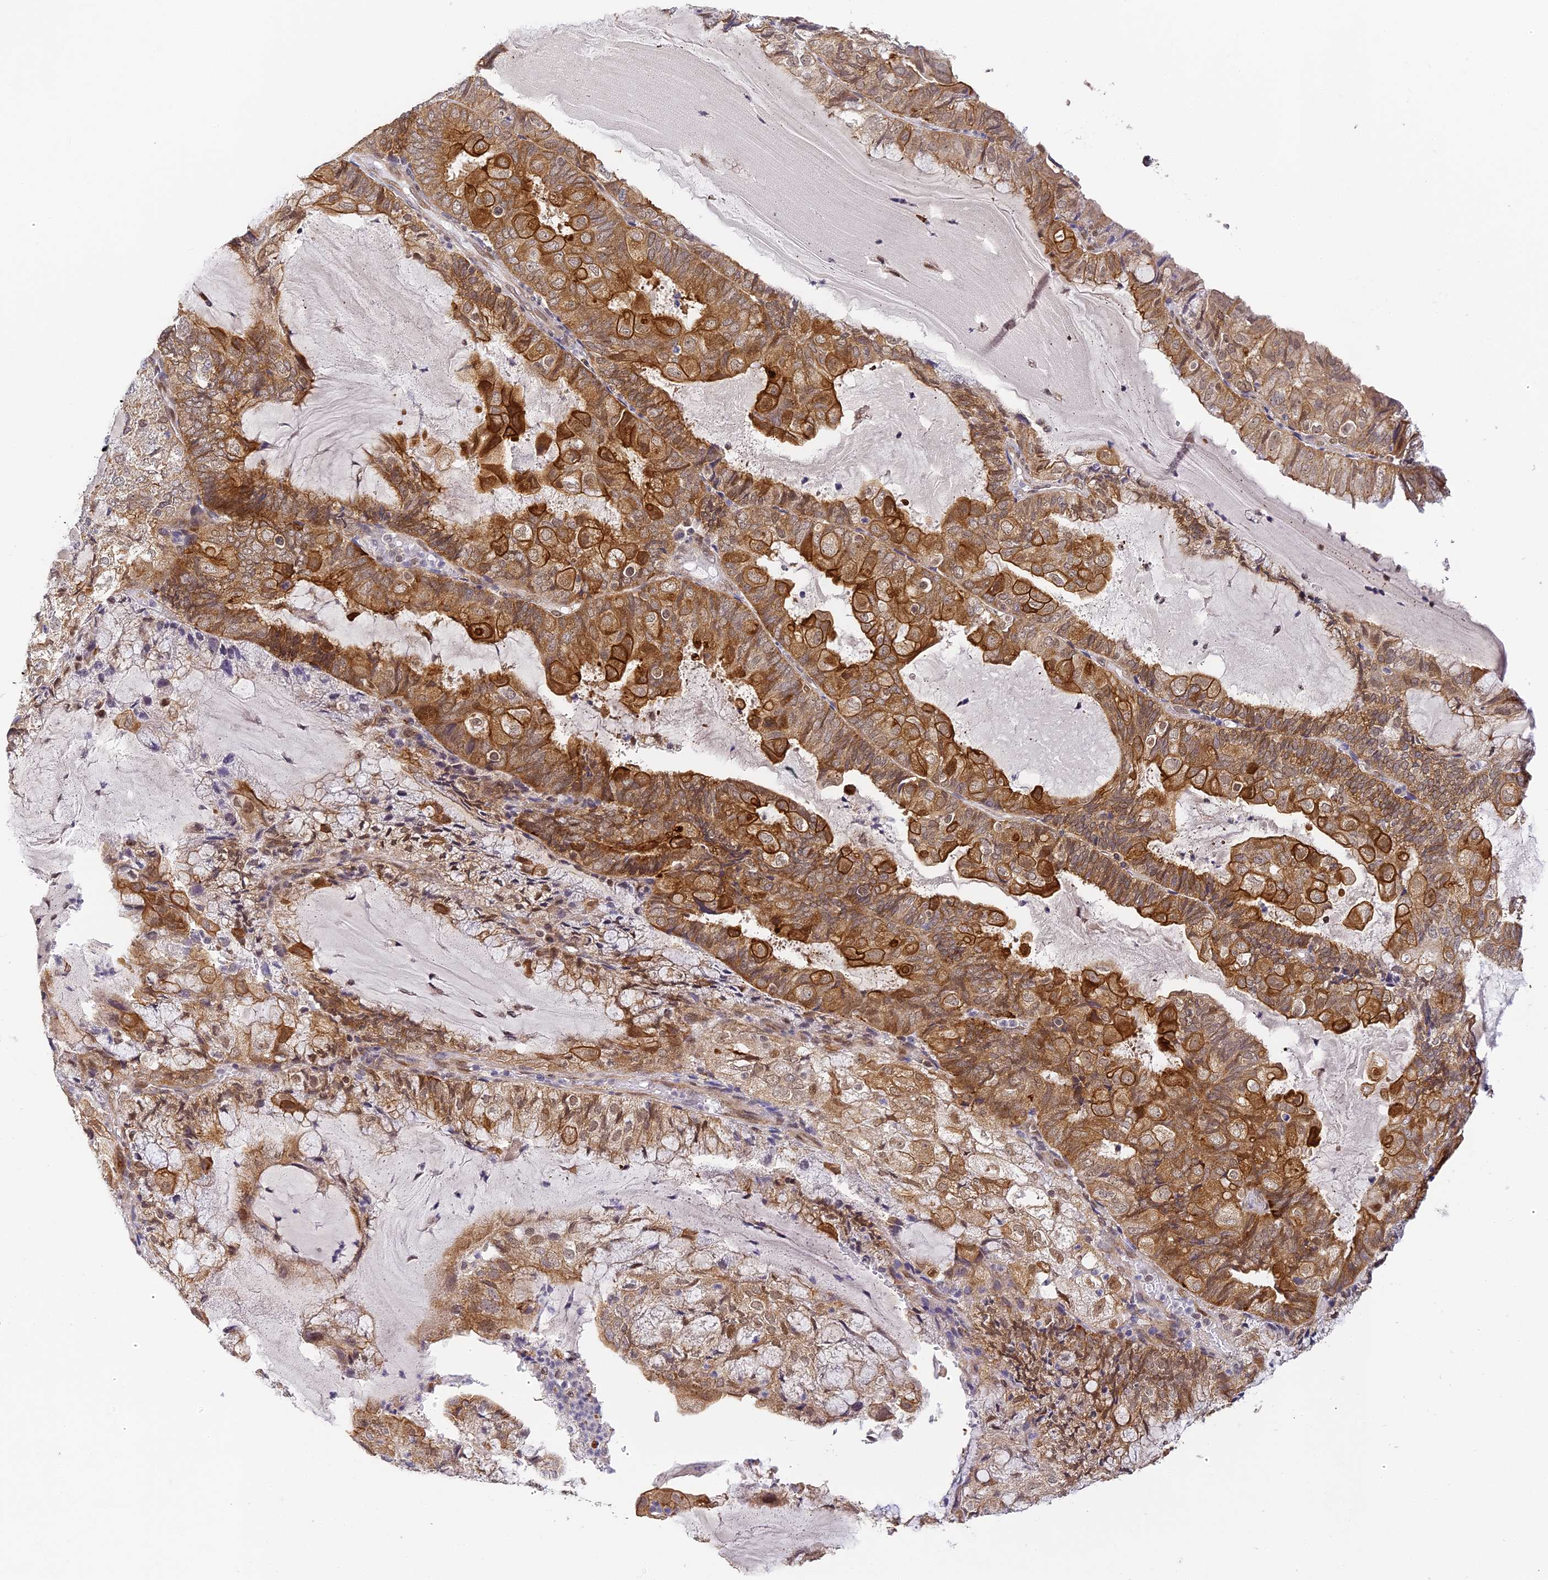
{"staining": {"intensity": "strong", "quantity": ">75%", "location": "cytoplasmic/membranous,nuclear"}, "tissue": "endometrial cancer", "cell_type": "Tumor cells", "image_type": "cancer", "snomed": [{"axis": "morphology", "description": "Adenocarcinoma, NOS"}, {"axis": "topography", "description": "Endometrium"}], "caption": "This micrograph demonstrates endometrial cancer (adenocarcinoma) stained with IHC to label a protein in brown. The cytoplasmic/membranous and nuclear of tumor cells show strong positivity for the protein. Nuclei are counter-stained blue.", "gene": "DNAAF10", "patient": {"sex": "female", "age": 81}}